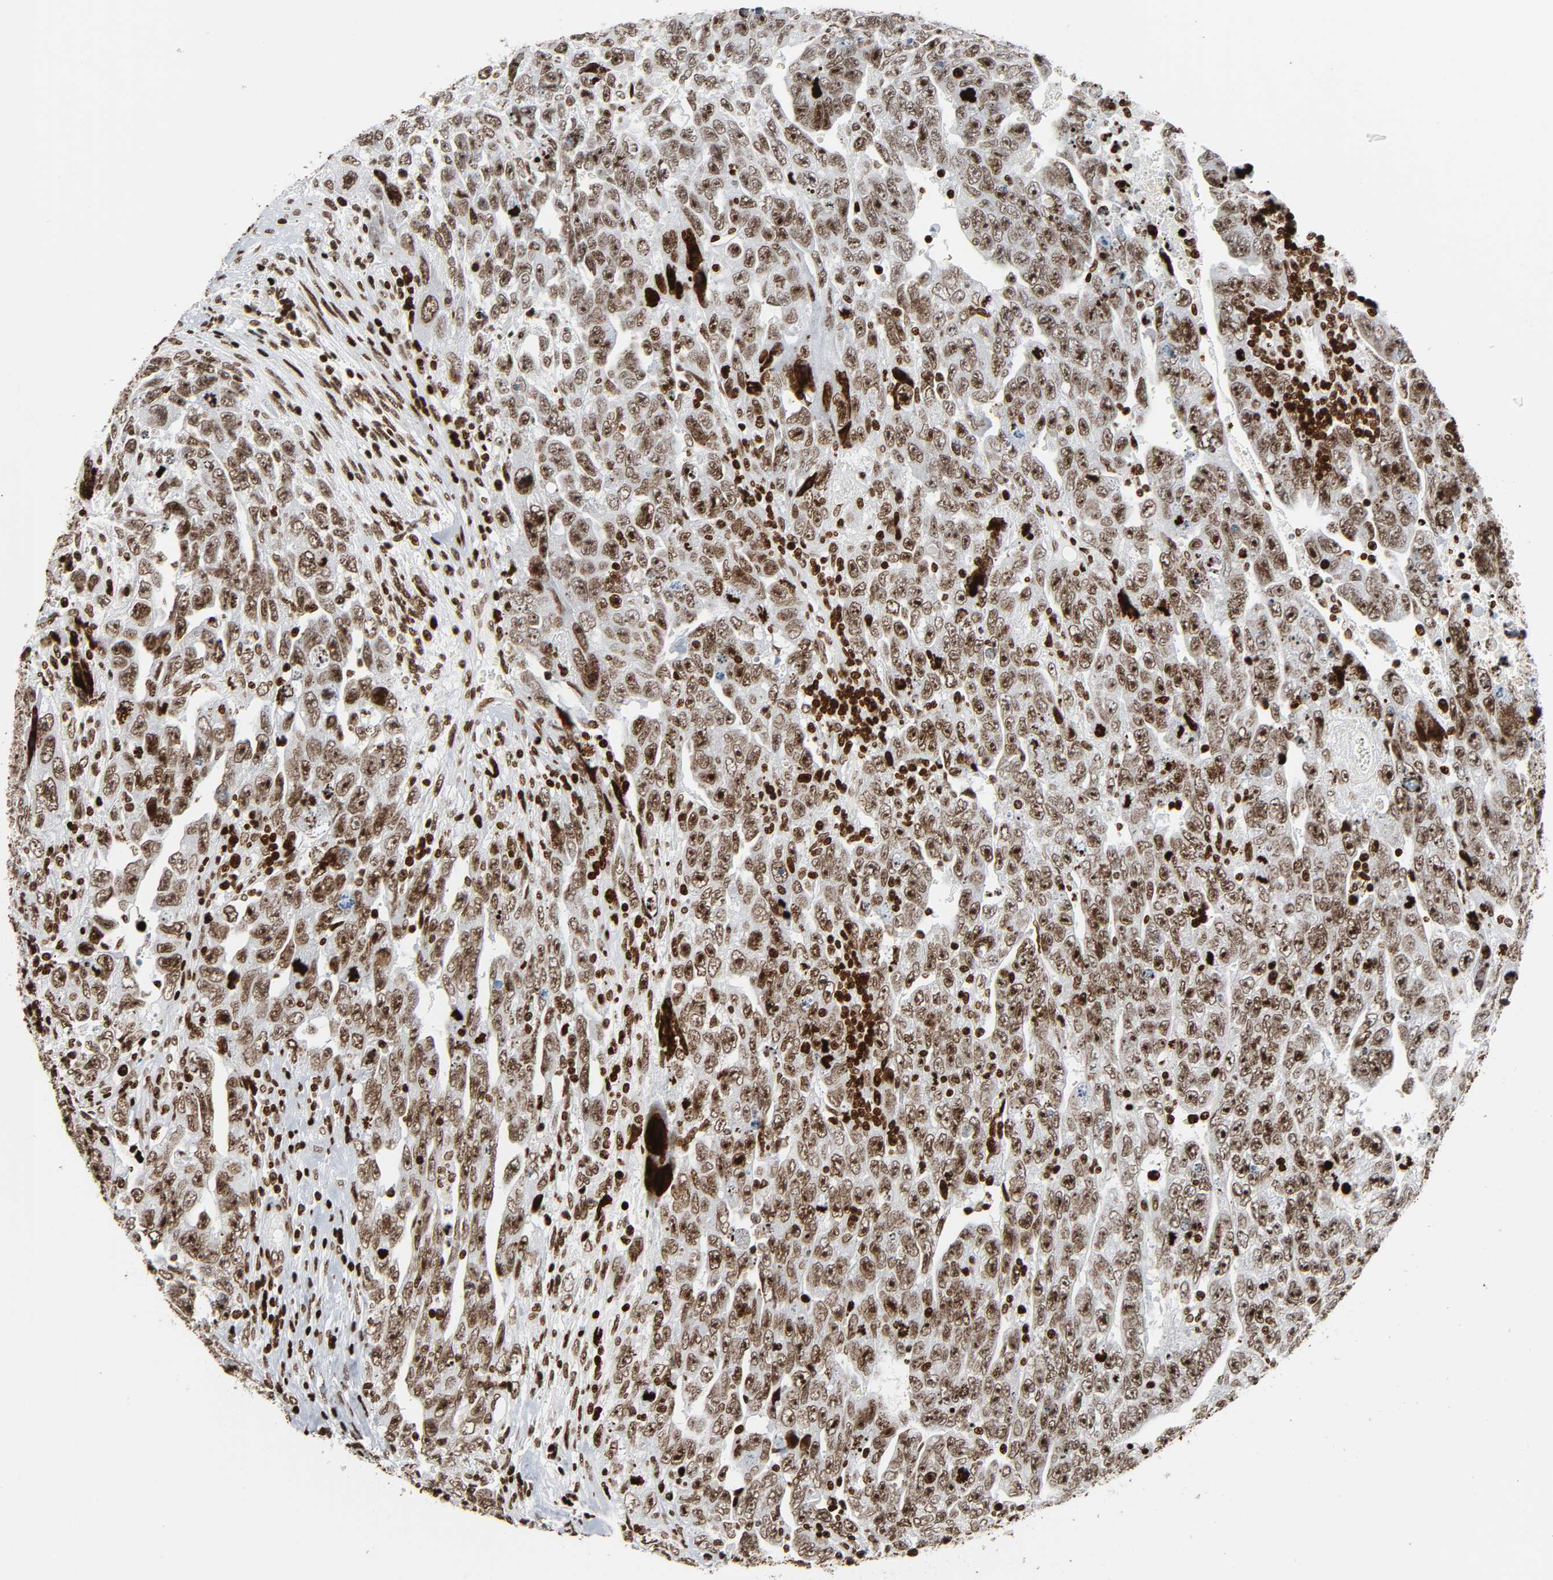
{"staining": {"intensity": "moderate", "quantity": ">75%", "location": "nuclear"}, "tissue": "testis cancer", "cell_type": "Tumor cells", "image_type": "cancer", "snomed": [{"axis": "morphology", "description": "Carcinoma, Embryonal, NOS"}, {"axis": "topography", "description": "Testis"}], "caption": "Protein expression analysis of testis cancer (embryonal carcinoma) reveals moderate nuclear expression in approximately >75% of tumor cells. (Stains: DAB (3,3'-diaminobenzidine) in brown, nuclei in blue, Microscopy: brightfield microscopy at high magnification).", "gene": "RXRA", "patient": {"sex": "male", "age": 28}}